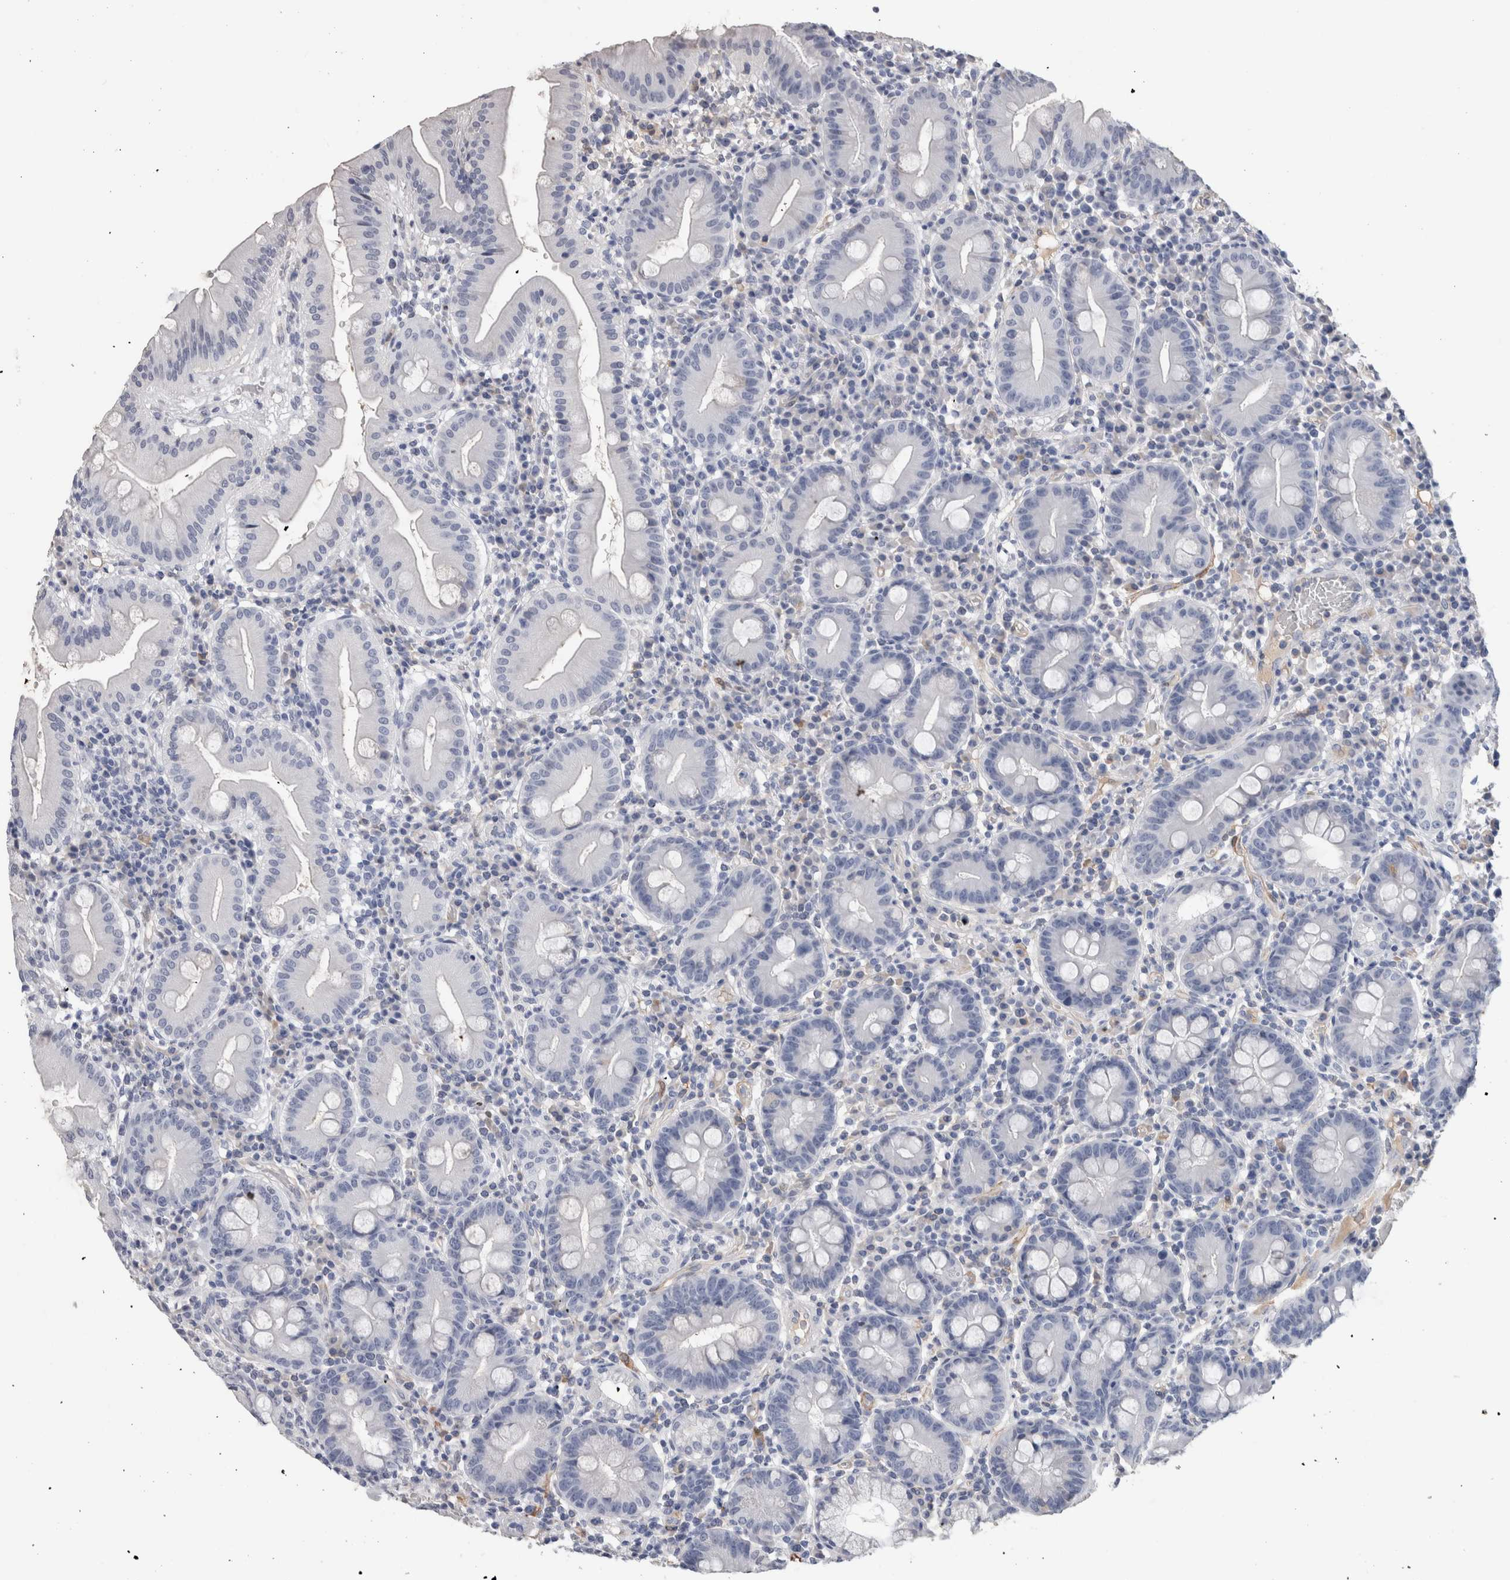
{"staining": {"intensity": "negative", "quantity": "none", "location": "none"}, "tissue": "duodenum", "cell_type": "Glandular cells", "image_type": "normal", "snomed": [{"axis": "morphology", "description": "Normal tissue, NOS"}, {"axis": "topography", "description": "Duodenum"}], "caption": "Immunohistochemical staining of unremarkable human duodenum shows no significant expression in glandular cells.", "gene": "FABP4", "patient": {"sex": "male", "age": 50}}